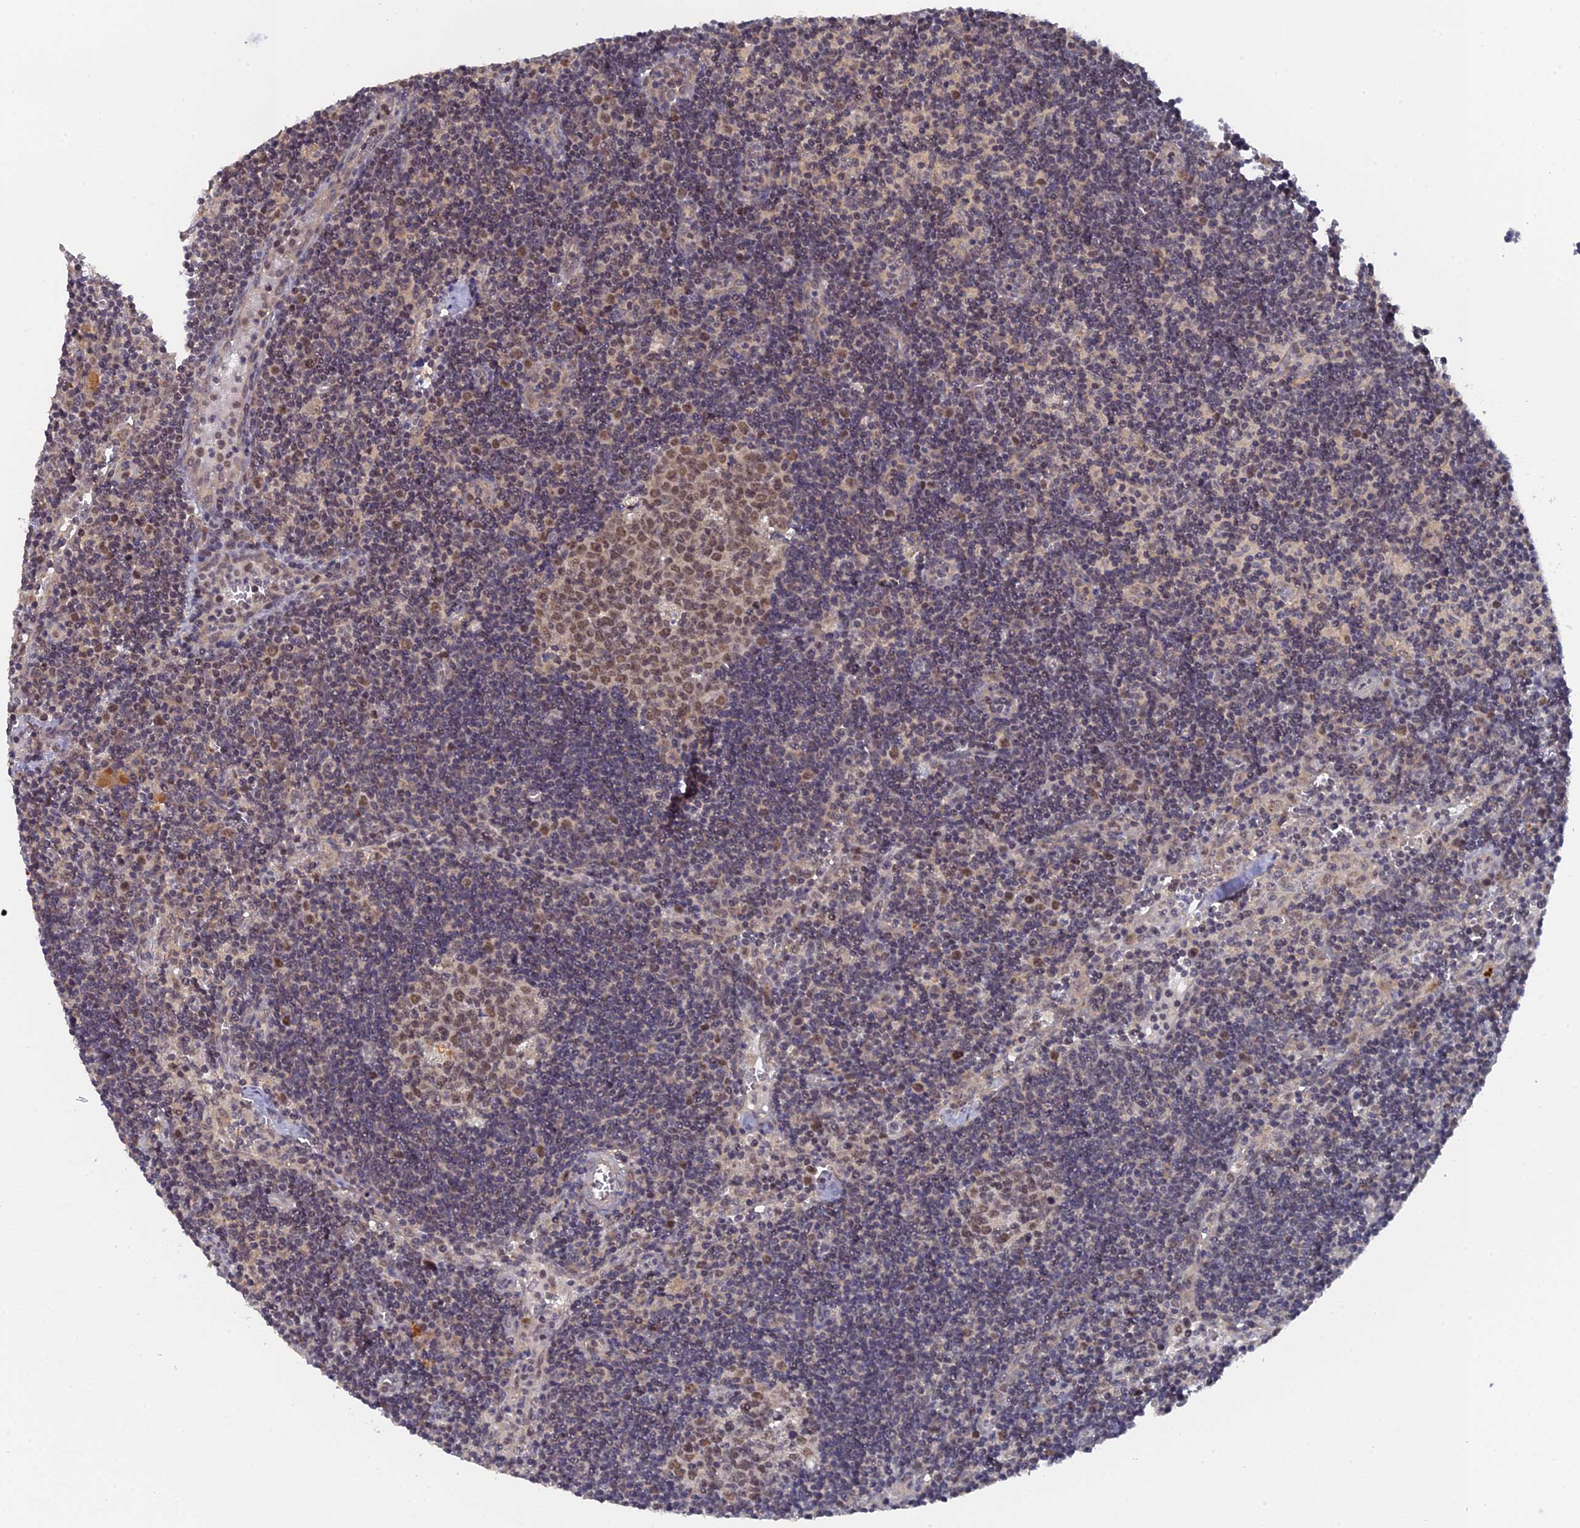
{"staining": {"intensity": "moderate", "quantity": ">75%", "location": "nuclear"}, "tissue": "lymph node", "cell_type": "Germinal center cells", "image_type": "normal", "snomed": [{"axis": "morphology", "description": "Normal tissue, NOS"}, {"axis": "topography", "description": "Lymph node"}], "caption": "DAB (3,3'-diaminobenzidine) immunohistochemical staining of benign lymph node reveals moderate nuclear protein positivity in approximately >75% of germinal center cells.", "gene": "MIGA2", "patient": {"sex": "female", "age": 32}}